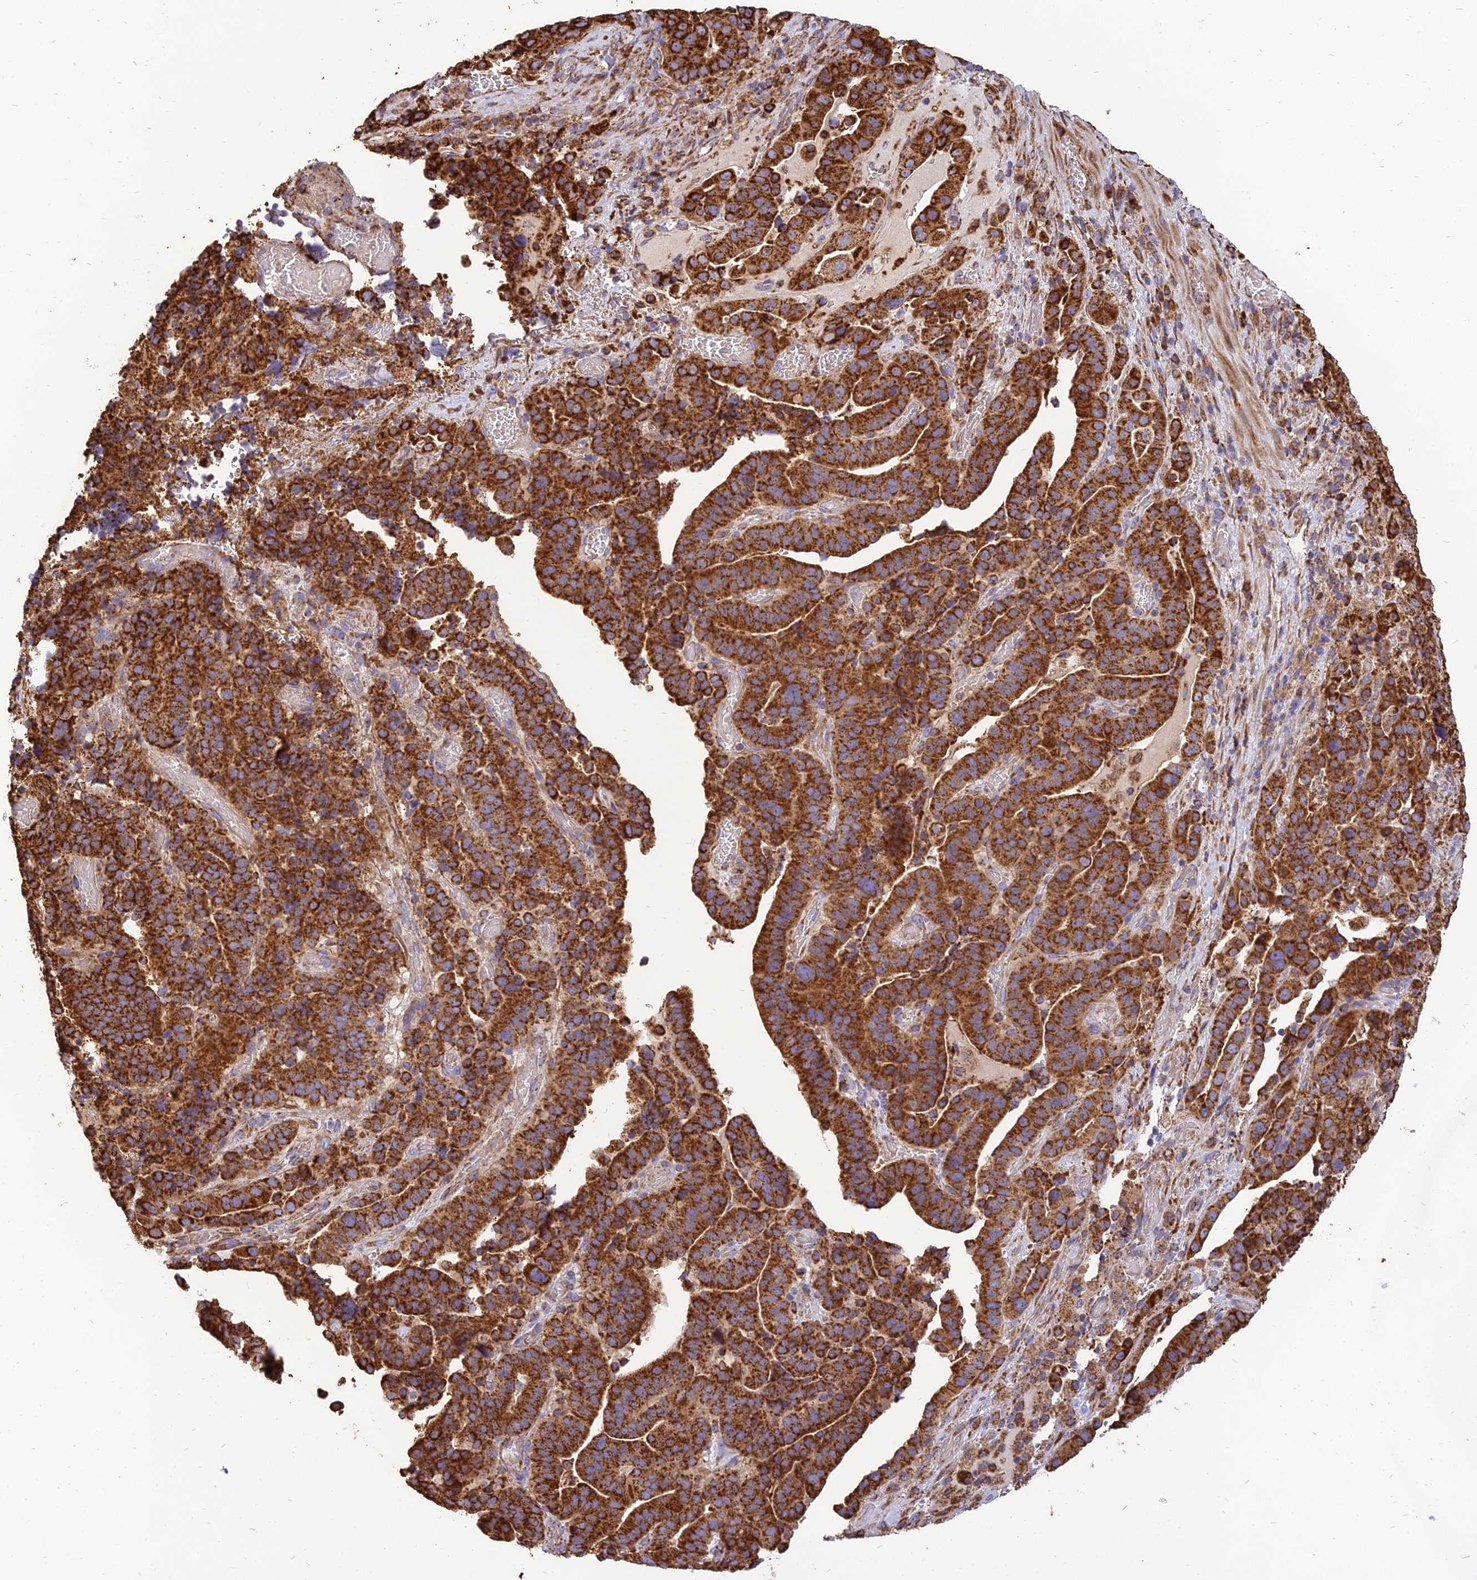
{"staining": {"intensity": "strong", "quantity": ">75%", "location": "cytoplasmic/membranous"}, "tissue": "stomach cancer", "cell_type": "Tumor cells", "image_type": "cancer", "snomed": [{"axis": "morphology", "description": "Adenocarcinoma, NOS"}, {"axis": "topography", "description": "Stomach"}], "caption": "An image of stomach cancer (adenocarcinoma) stained for a protein reveals strong cytoplasmic/membranous brown staining in tumor cells. The staining was performed using DAB (3,3'-diaminobenzidine), with brown indicating positive protein expression. Nuclei are stained blue with hematoxylin.", "gene": "THUMPD2", "patient": {"sex": "male", "age": 48}}